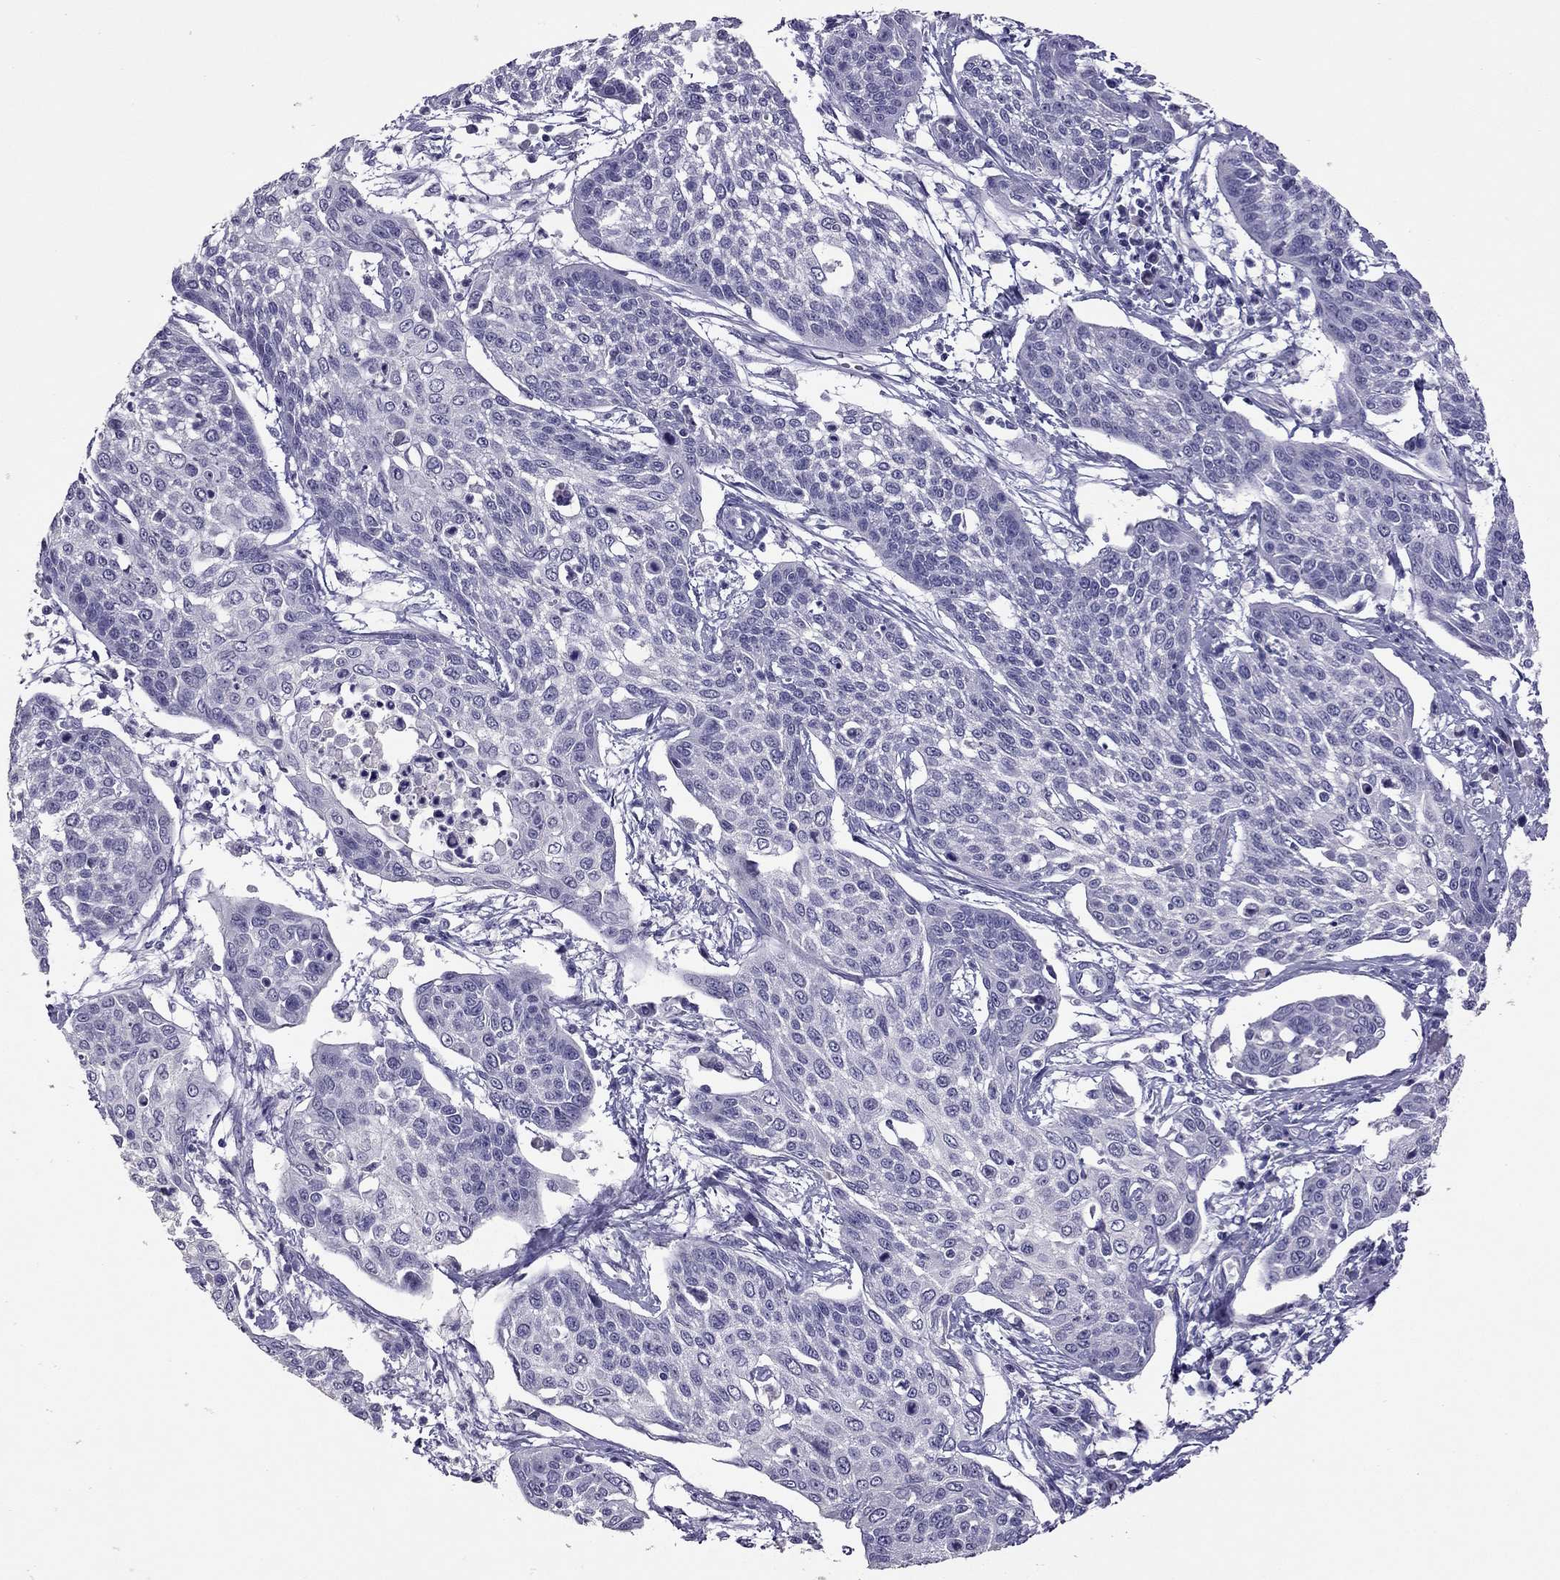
{"staining": {"intensity": "negative", "quantity": "none", "location": "none"}, "tissue": "cervical cancer", "cell_type": "Tumor cells", "image_type": "cancer", "snomed": [{"axis": "morphology", "description": "Squamous cell carcinoma, NOS"}, {"axis": "topography", "description": "Cervix"}], "caption": "This is an immunohistochemistry (IHC) photomicrograph of human cervical cancer. There is no staining in tumor cells.", "gene": "RHO", "patient": {"sex": "female", "age": 34}}